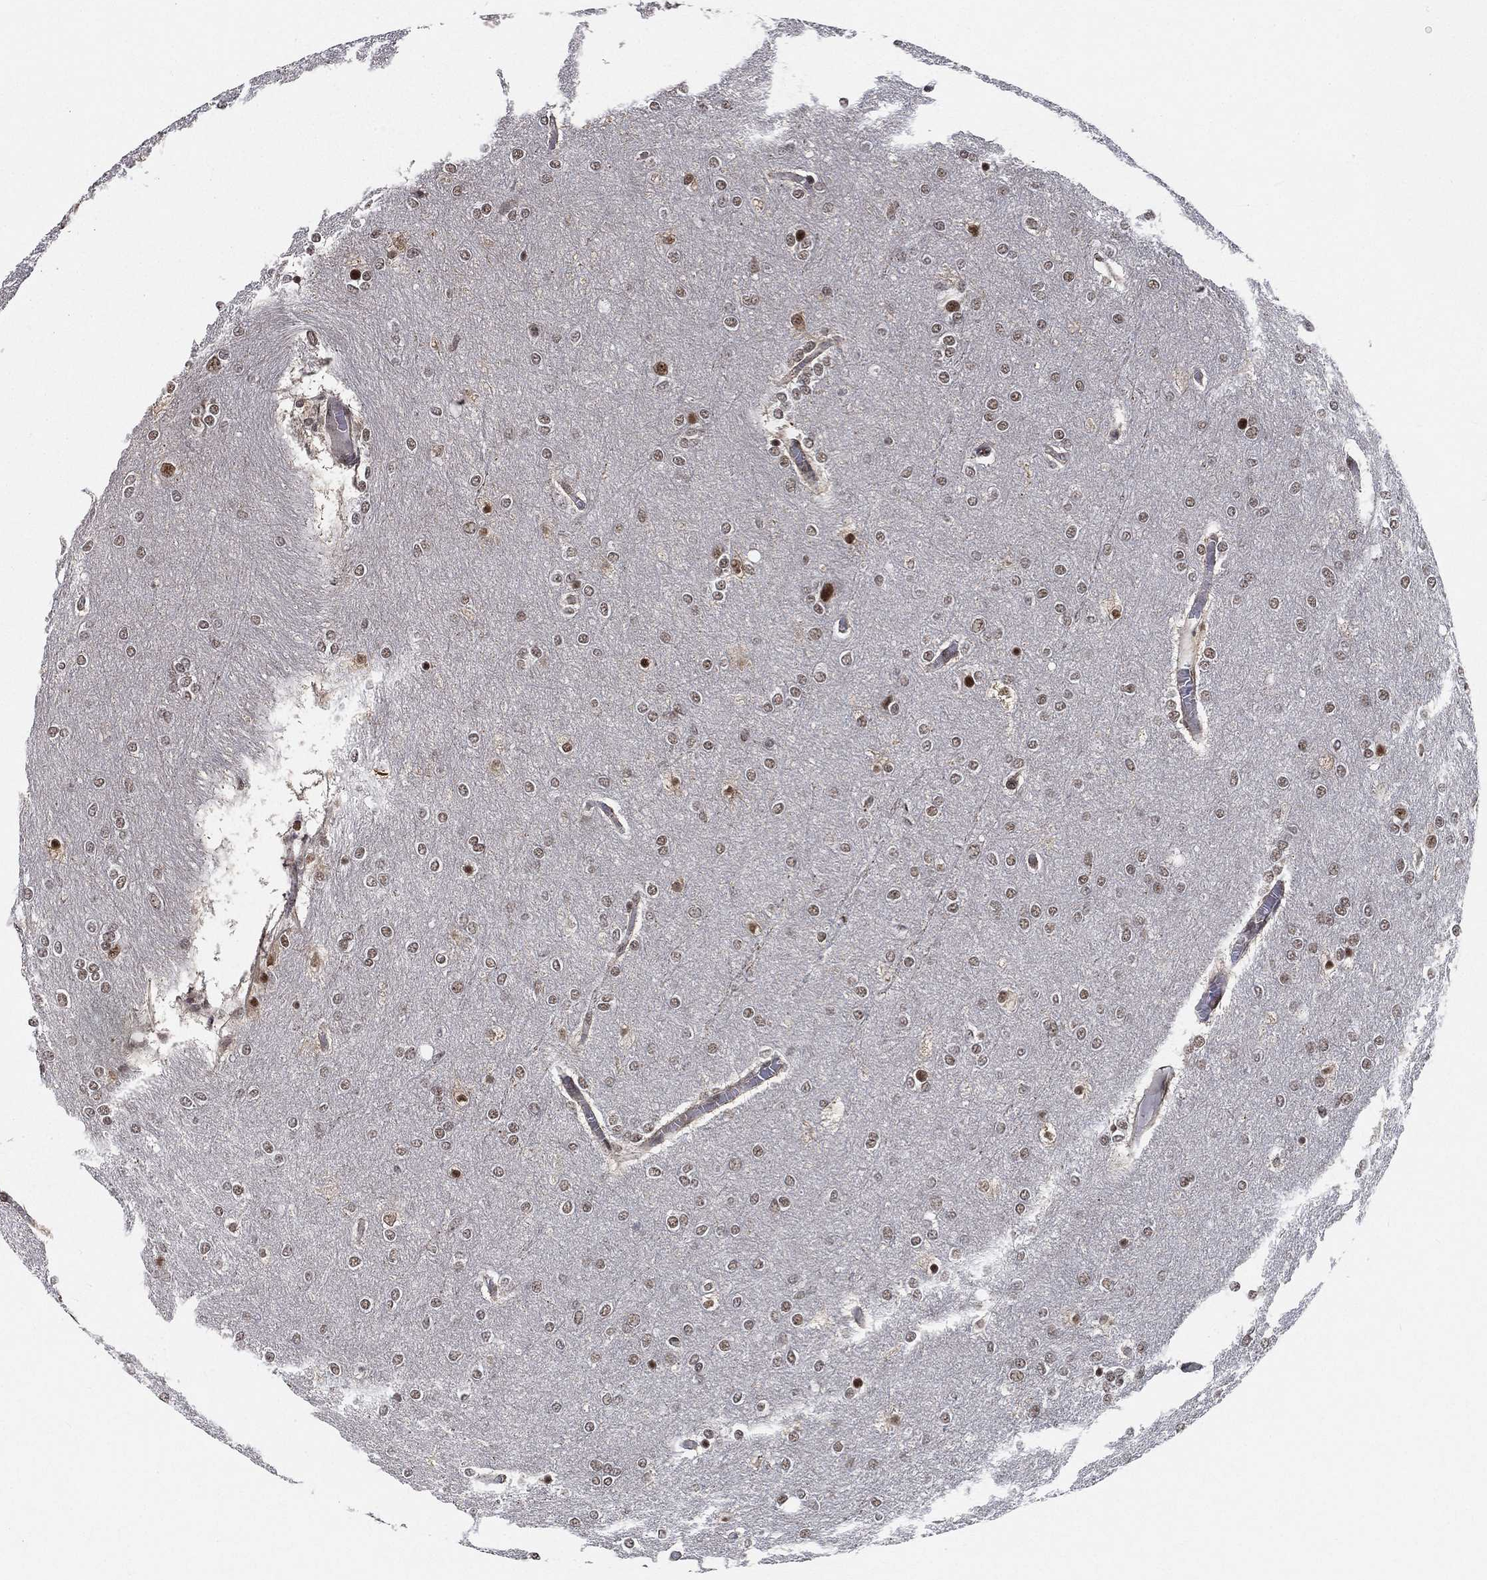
{"staining": {"intensity": "moderate", "quantity": "<25%", "location": "nuclear"}, "tissue": "glioma", "cell_type": "Tumor cells", "image_type": "cancer", "snomed": [{"axis": "morphology", "description": "Glioma, malignant, High grade"}, {"axis": "topography", "description": "Brain"}], "caption": "Protein analysis of malignant high-grade glioma tissue displays moderate nuclear positivity in about <25% of tumor cells. (brown staining indicates protein expression, while blue staining denotes nuclei).", "gene": "RSRC2", "patient": {"sex": "female", "age": 61}}